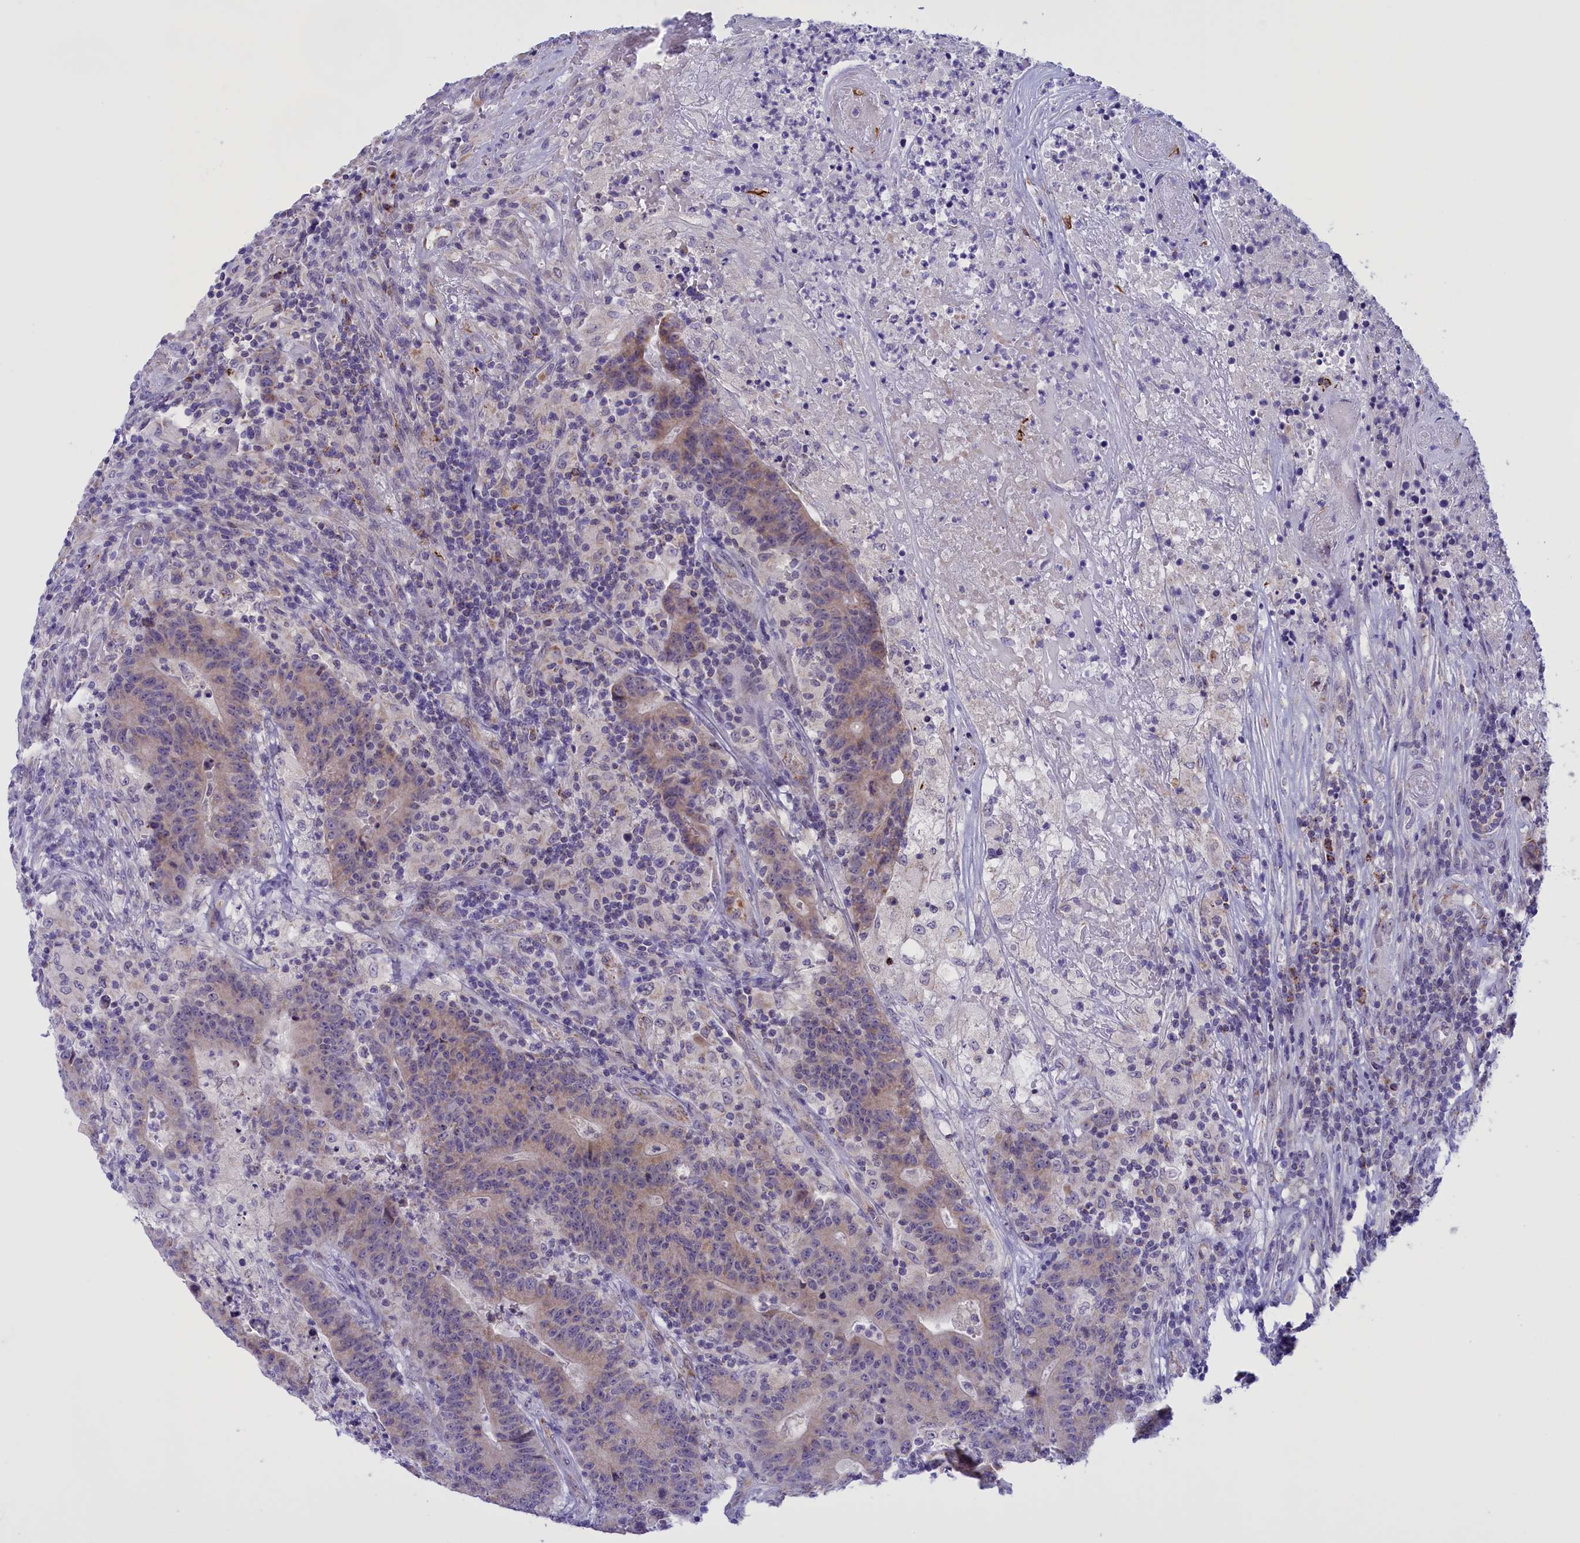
{"staining": {"intensity": "weak", "quantity": "<25%", "location": "cytoplasmic/membranous"}, "tissue": "colorectal cancer", "cell_type": "Tumor cells", "image_type": "cancer", "snomed": [{"axis": "morphology", "description": "Adenocarcinoma, NOS"}, {"axis": "topography", "description": "Colon"}], "caption": "Tumor cells show no significant staining in adenocarcinoma (colorectal). (Stains: DAB immunohistochemistry (IHC) with hematoxylin counter stain, Microscopy: brightfield microscopy at high magnification).", "gene": "FAM149B1", "patient": {"sex": "female", "age": 75}}